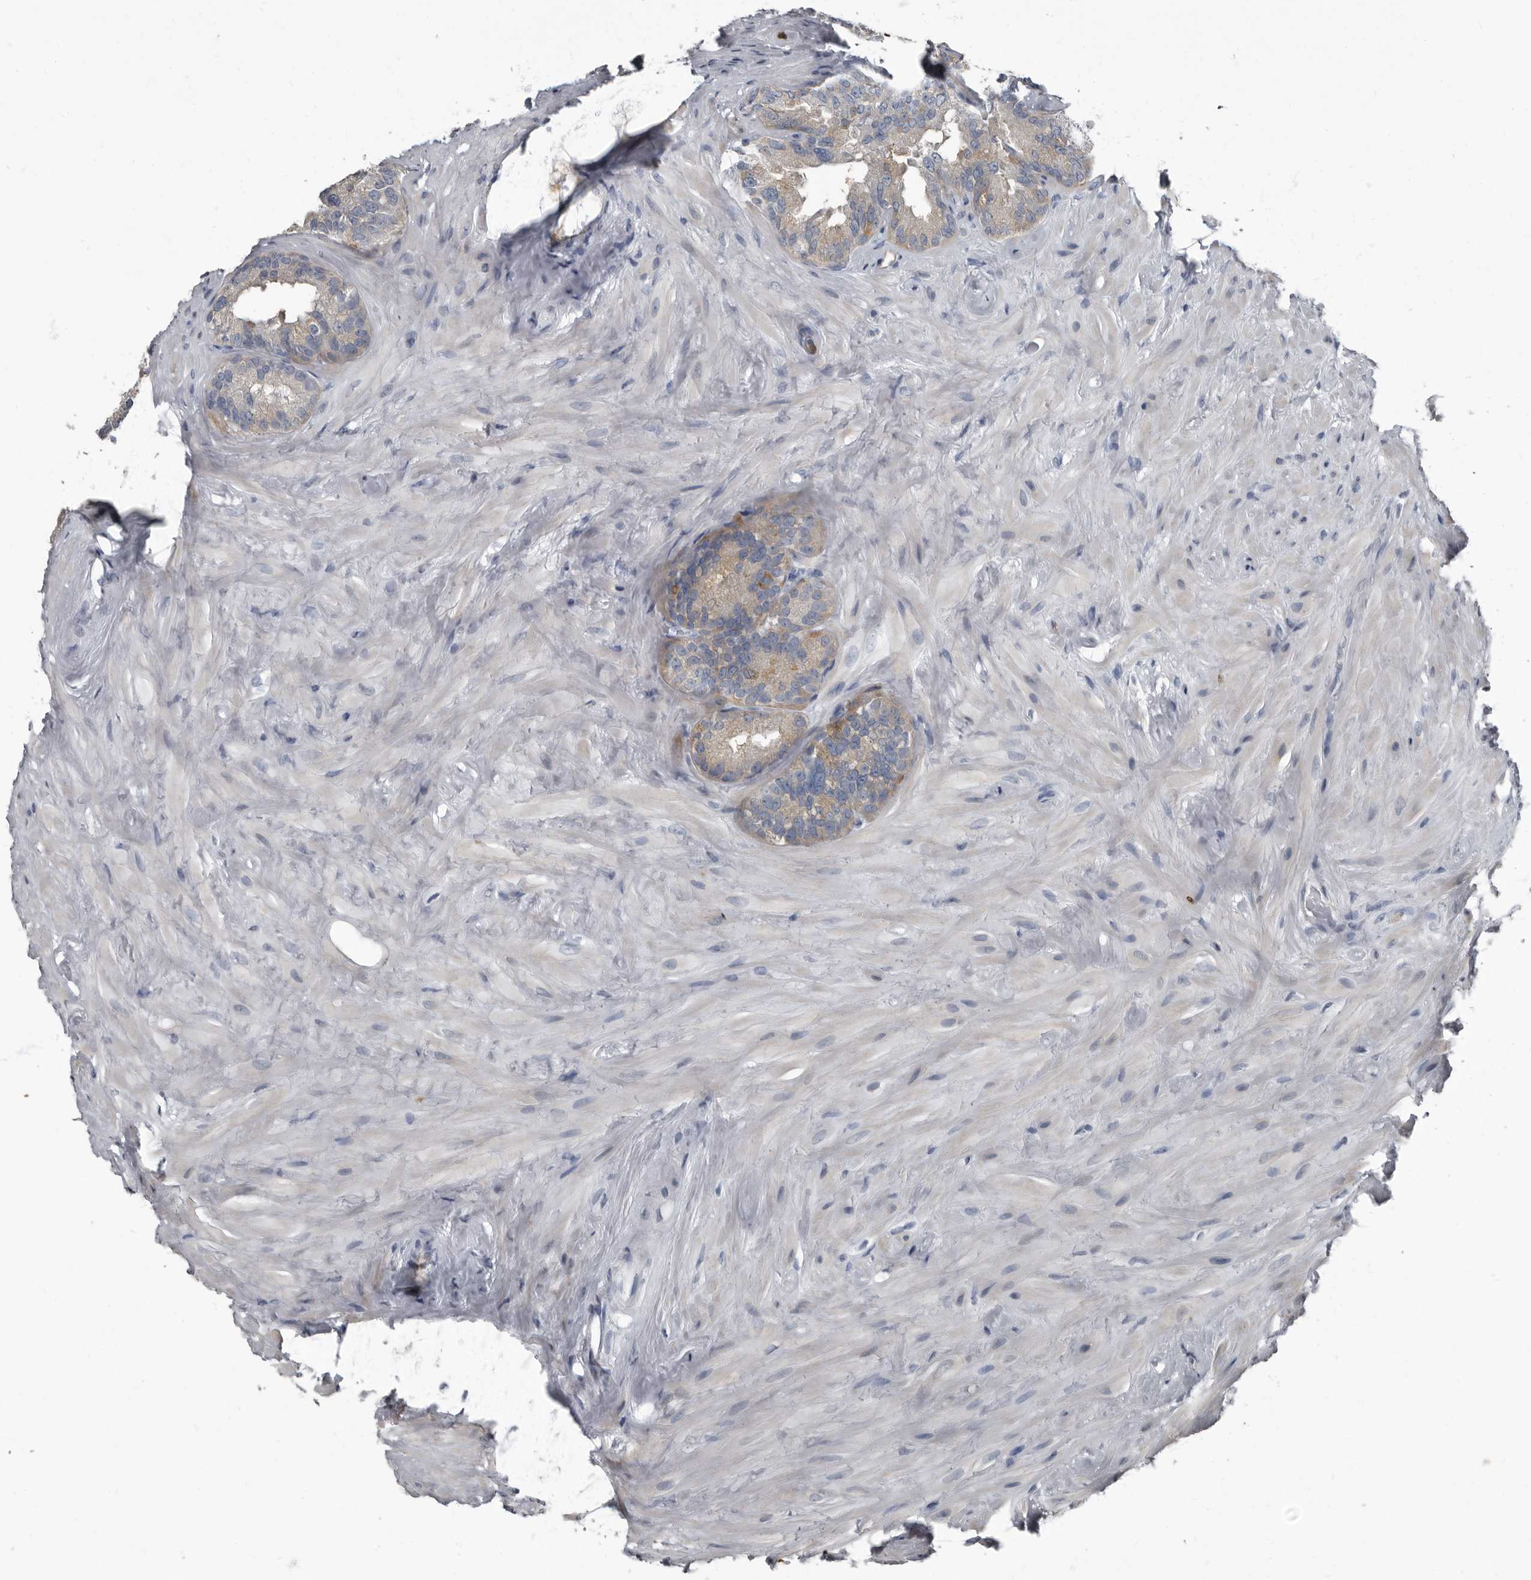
{"staining": {"intensity": "weak", "quantity": "25%-75%", "location": "cytoplasmic/membranous"}, "tissue": "seminal vesicle", "cell_type": "Glandular cells", "image_type": "normal", "snomed": [{"axis": "morphology", "description": "Normal tissue, NOS"}, {"axis": "topography", "description": "Seminal veicle"}], "caption": "Protein expression analysis of unremarkable seminal vesicle reveals weak cytoplasmic/membranous expression in approximately 25%-75% of glandular cells. (Stains: DAB in brown, nuclei in blue, Microscopy: brightfield microscopy at high magnification).", "gene": "TPD52L1", "patient": {"sex": "male", "age": 80}}